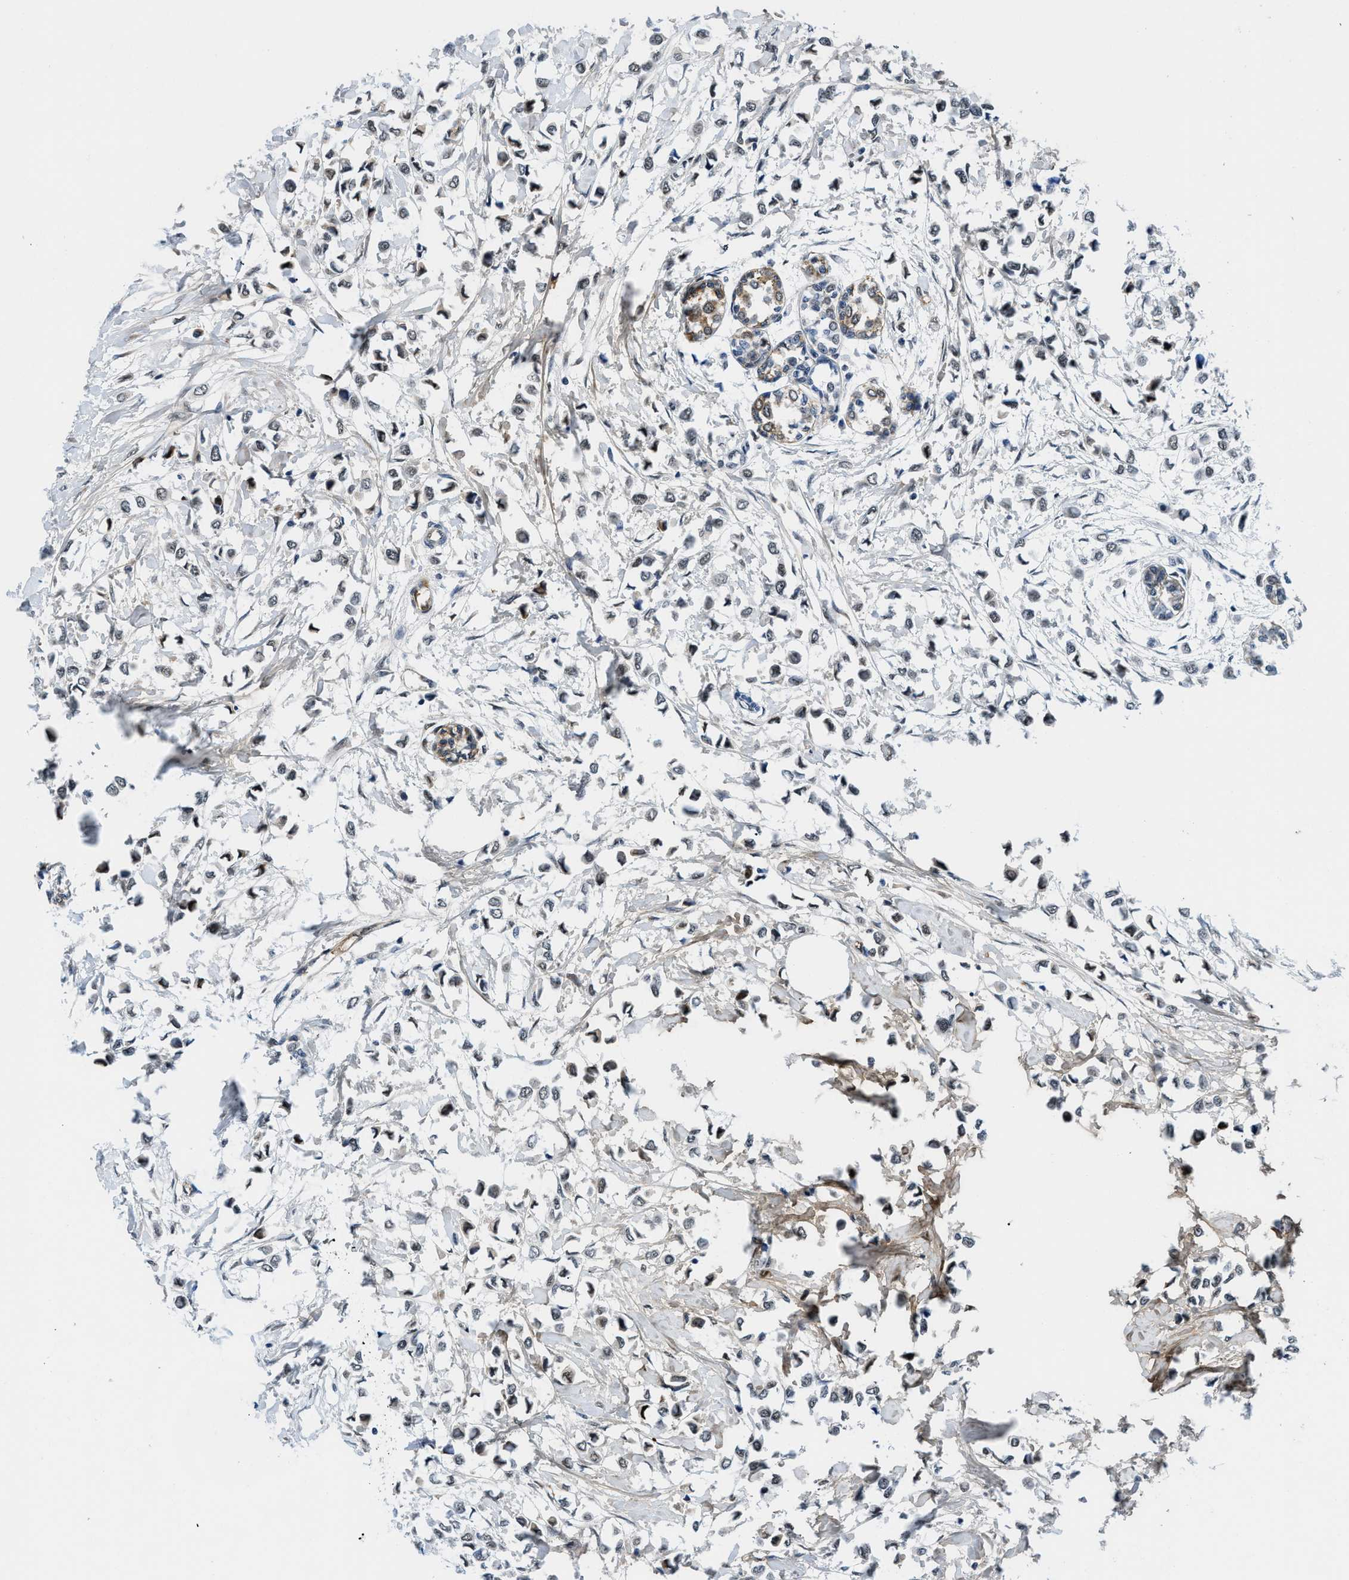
{"staining": {"intensity": "moderate", "quantity": "<25%", "location": "nuclear"}, "tissue": "breast cancer", "cell_type": "Tumor cells", "image_type": "cancer", "snomed": [{"axis": "morphology", "description": "Lobular carcinoma"}, {"axis": "topography", "description": "Breast"}], "caption": "Immunohistochemical staining of breast cancer reveals low levels of moderate nuclear protein expression in approximately <25% of tumor cells.", "gene": "SMARCAD1", "patient": {"sex": "female", "age": 51}}